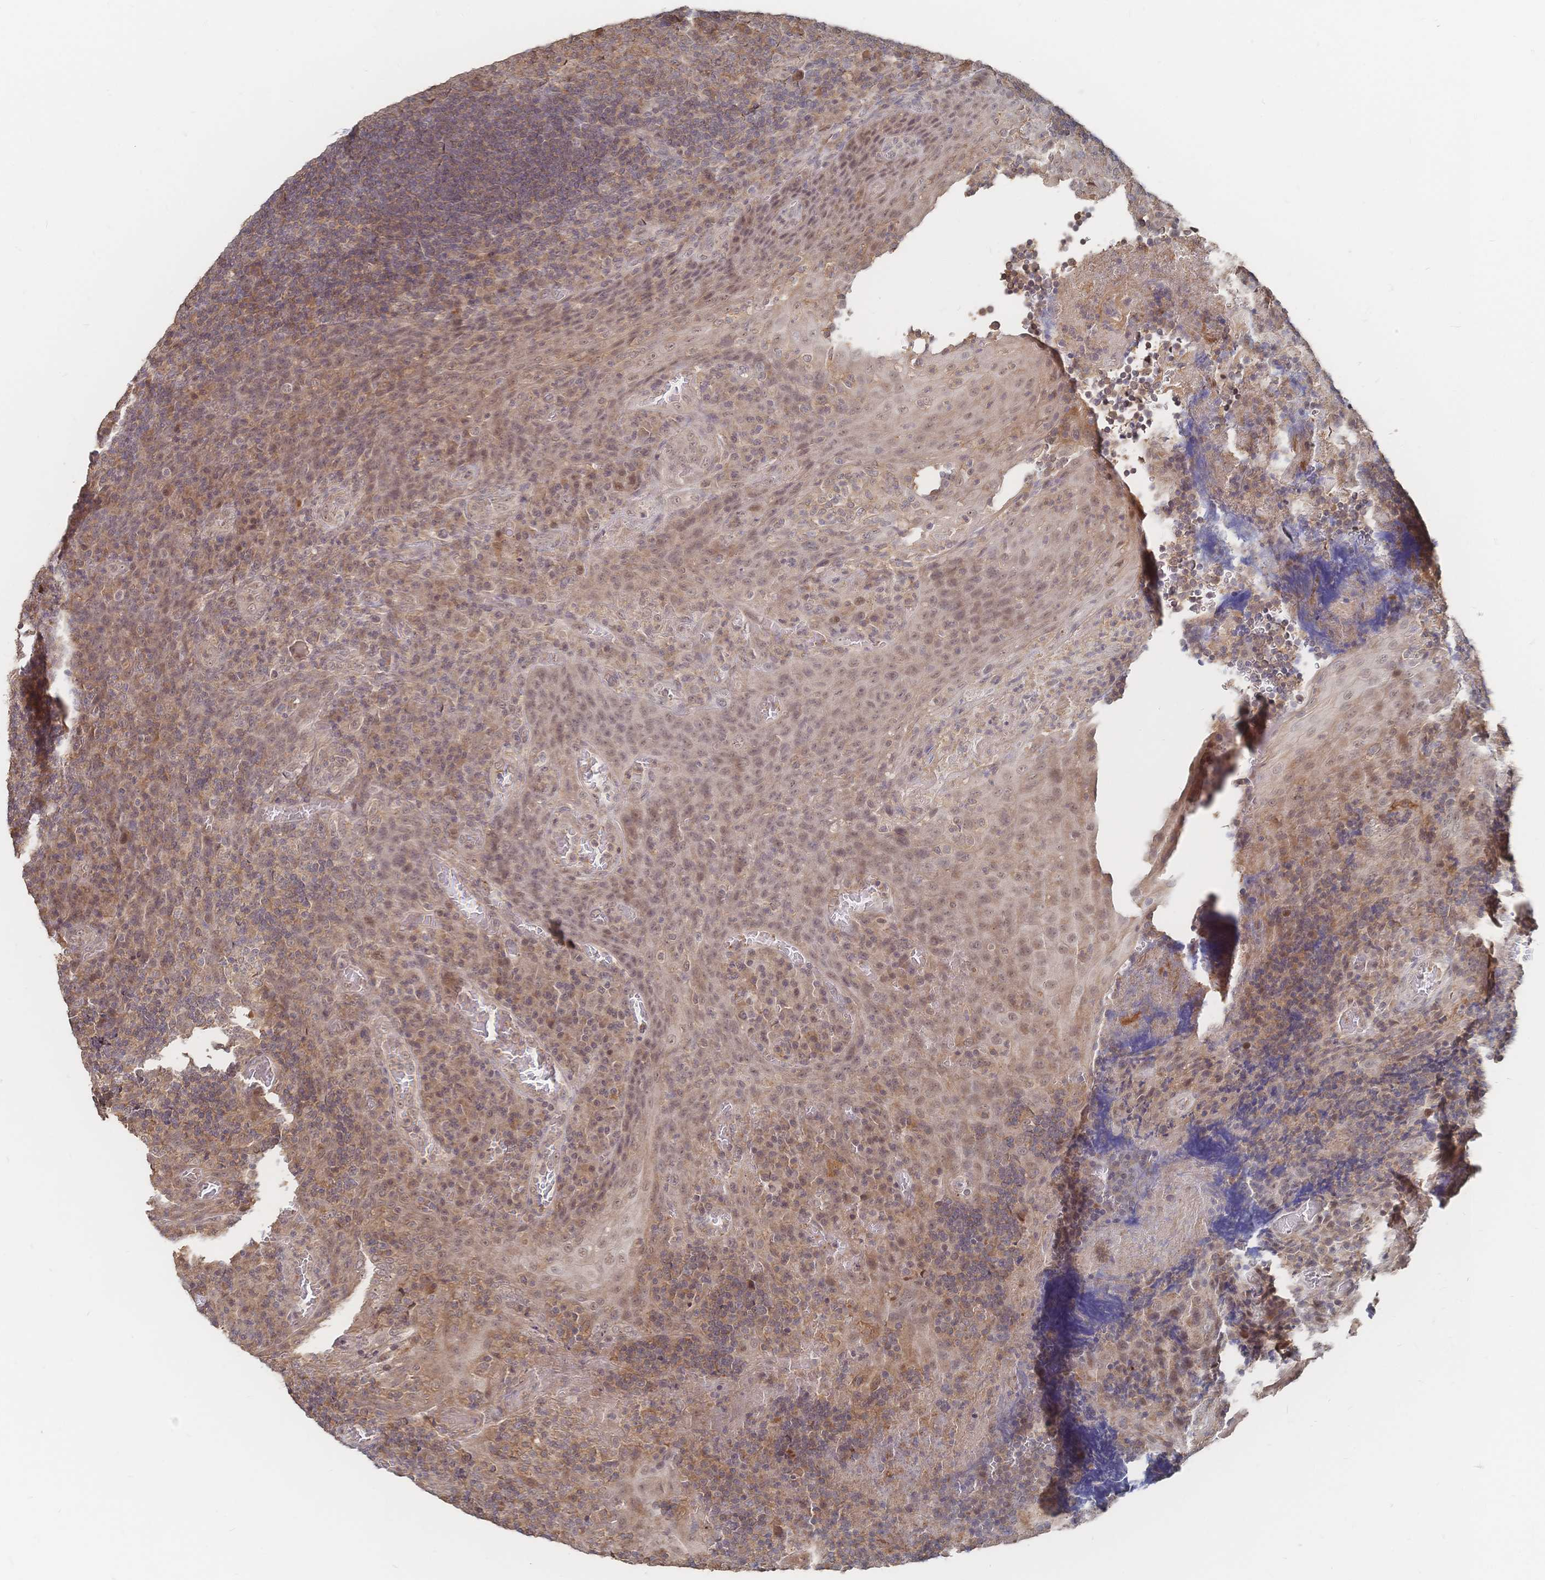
{"staining": {"intensity": "weak", "quantity": "25%-75%", "location": "cytoplasmic/membranous"}, "tissue": "tonsil", "cell_type": "Germinal center cells", "image_type": "normal", "snomed": [{"axis": "morphology", "description": "Normal tissue, NOS"}, {"axis": "topography", "description": "Tonsil"}], "caption": "The micrograph reveals staining of normal tonsil, revealing weak cytoplasmic/membranous protein expression (brown color) within germinal center cells.", "gene": "LRP5", "patient": {"sex": "male", "age": 17}}